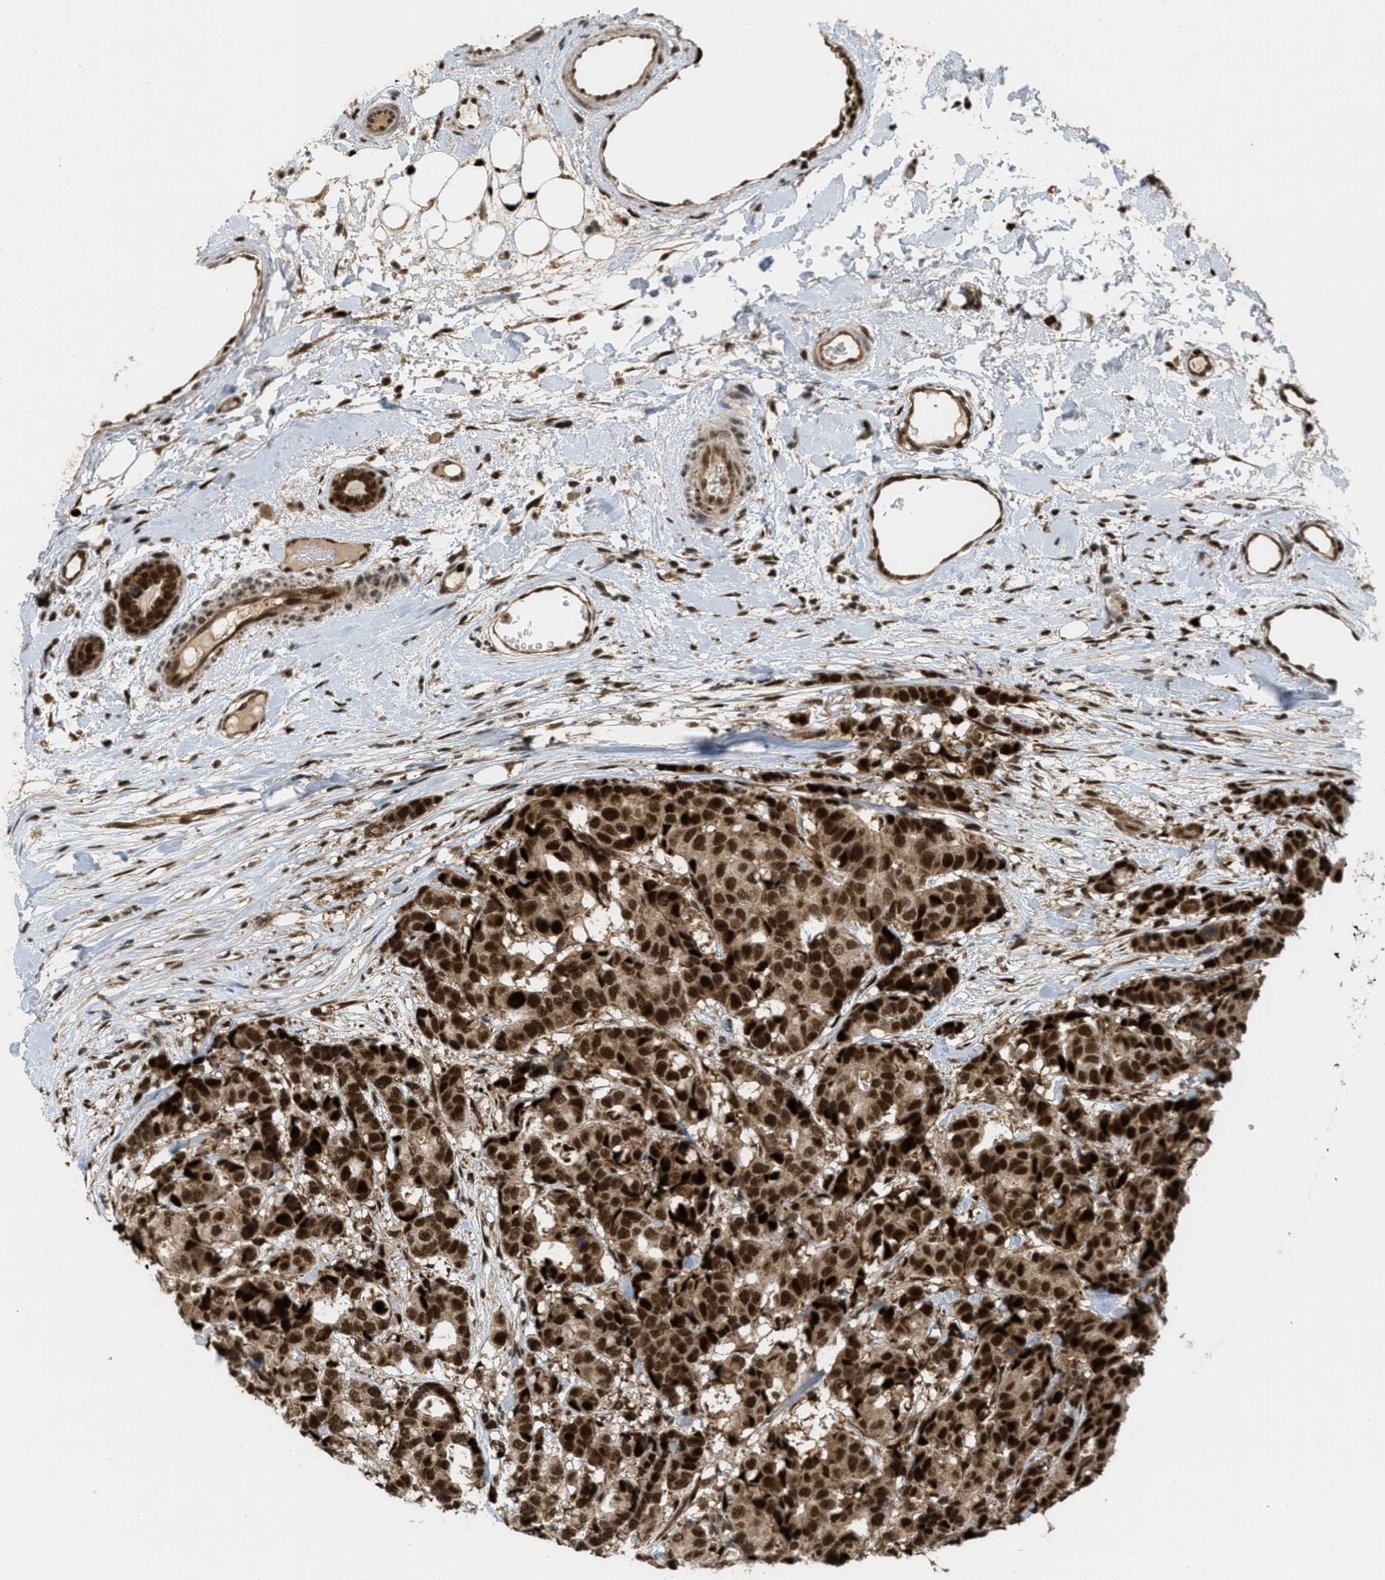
{"staining": {"intensity": "strong", "quantity": ">75%", "location": "cytoplasmic/membranous,nuclear"}, "tissue": "breast cancer", "cell_type": "Tumor cells", "image_type": "cancer", "snomed": [{"axis": "morphology", "description": "Duct carcinoma"}, {"axis": "topography", "description": "Breast"}], "caption": "Protein staining displays strong cytoplasmic/membranous and nuclear staining in approximately >75% of tumor cells in breast cancer (infiltrating ductal carcinoma). (DAB = brown stain, brightfield microscopy at high magnification).", "gene": "TLK1", "patient": {"sex": "female", "age": 87}}